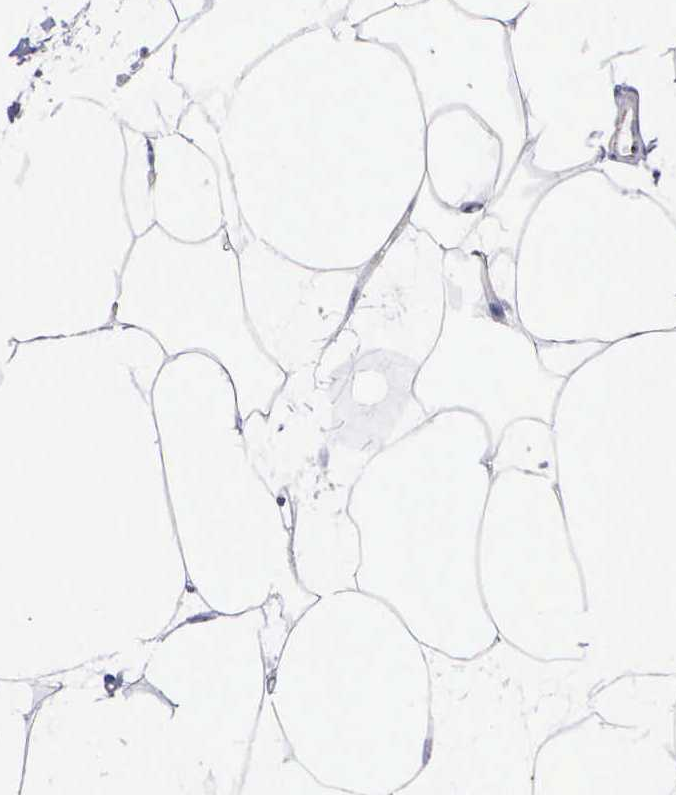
{"staining": {"intensity": "negative", "quantity": "none", "location": "none"}, "tissue": "adipose tissue", "cell_type": "Adipocytes", "image_type": "normal", "snomed": [{"axis": "morphology", "description": "Normal tissue, NOS"}, {"axis": "topography", "description": "Breast"}], "caption": "Adipocytes show no significant protein positivity in normal adipose tissue. Nuclei are stained in blue.", "gene": "CTSH", "patient": {"sex": "female", "age": 45}}